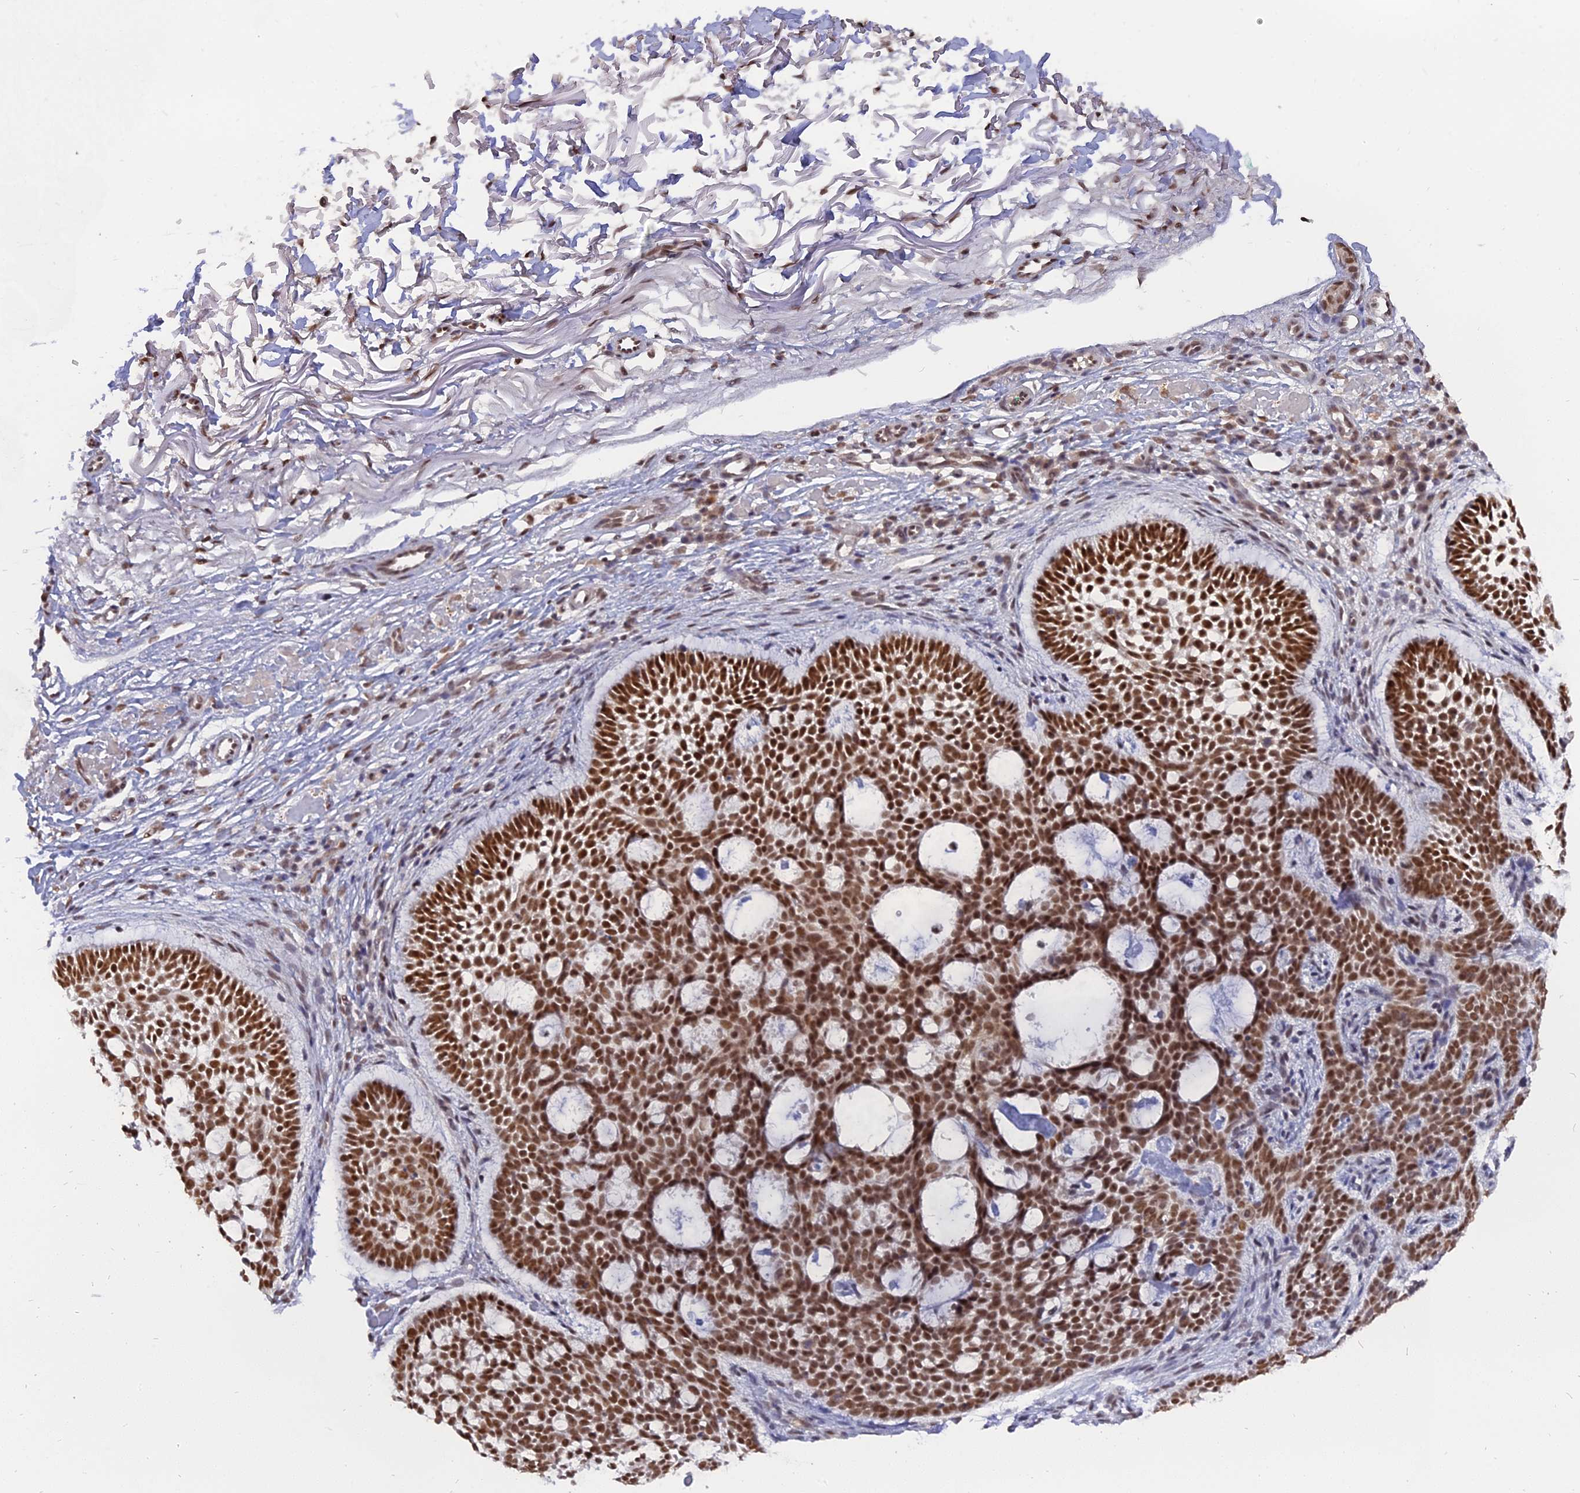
{"staining": {"intensity": "strong", "quantity": ">75%", "location": "nuclear"}, "tissue": "skin cancer", "cell_type": "Tumor cells", "image_type": "cancer", "snomed": [{"axis": "morphology", "description": "Basal cell carcinoma"}, {"axis": "topography", "description": "Skin"}], "caption": "The histopathology image reveals staining of skin basal cell carcinoma, revealing strong nuclear protein staining (brown color) within tumor cells.", "gene": "NR1H3", "patient": {"sex": "male", "age": 85}}